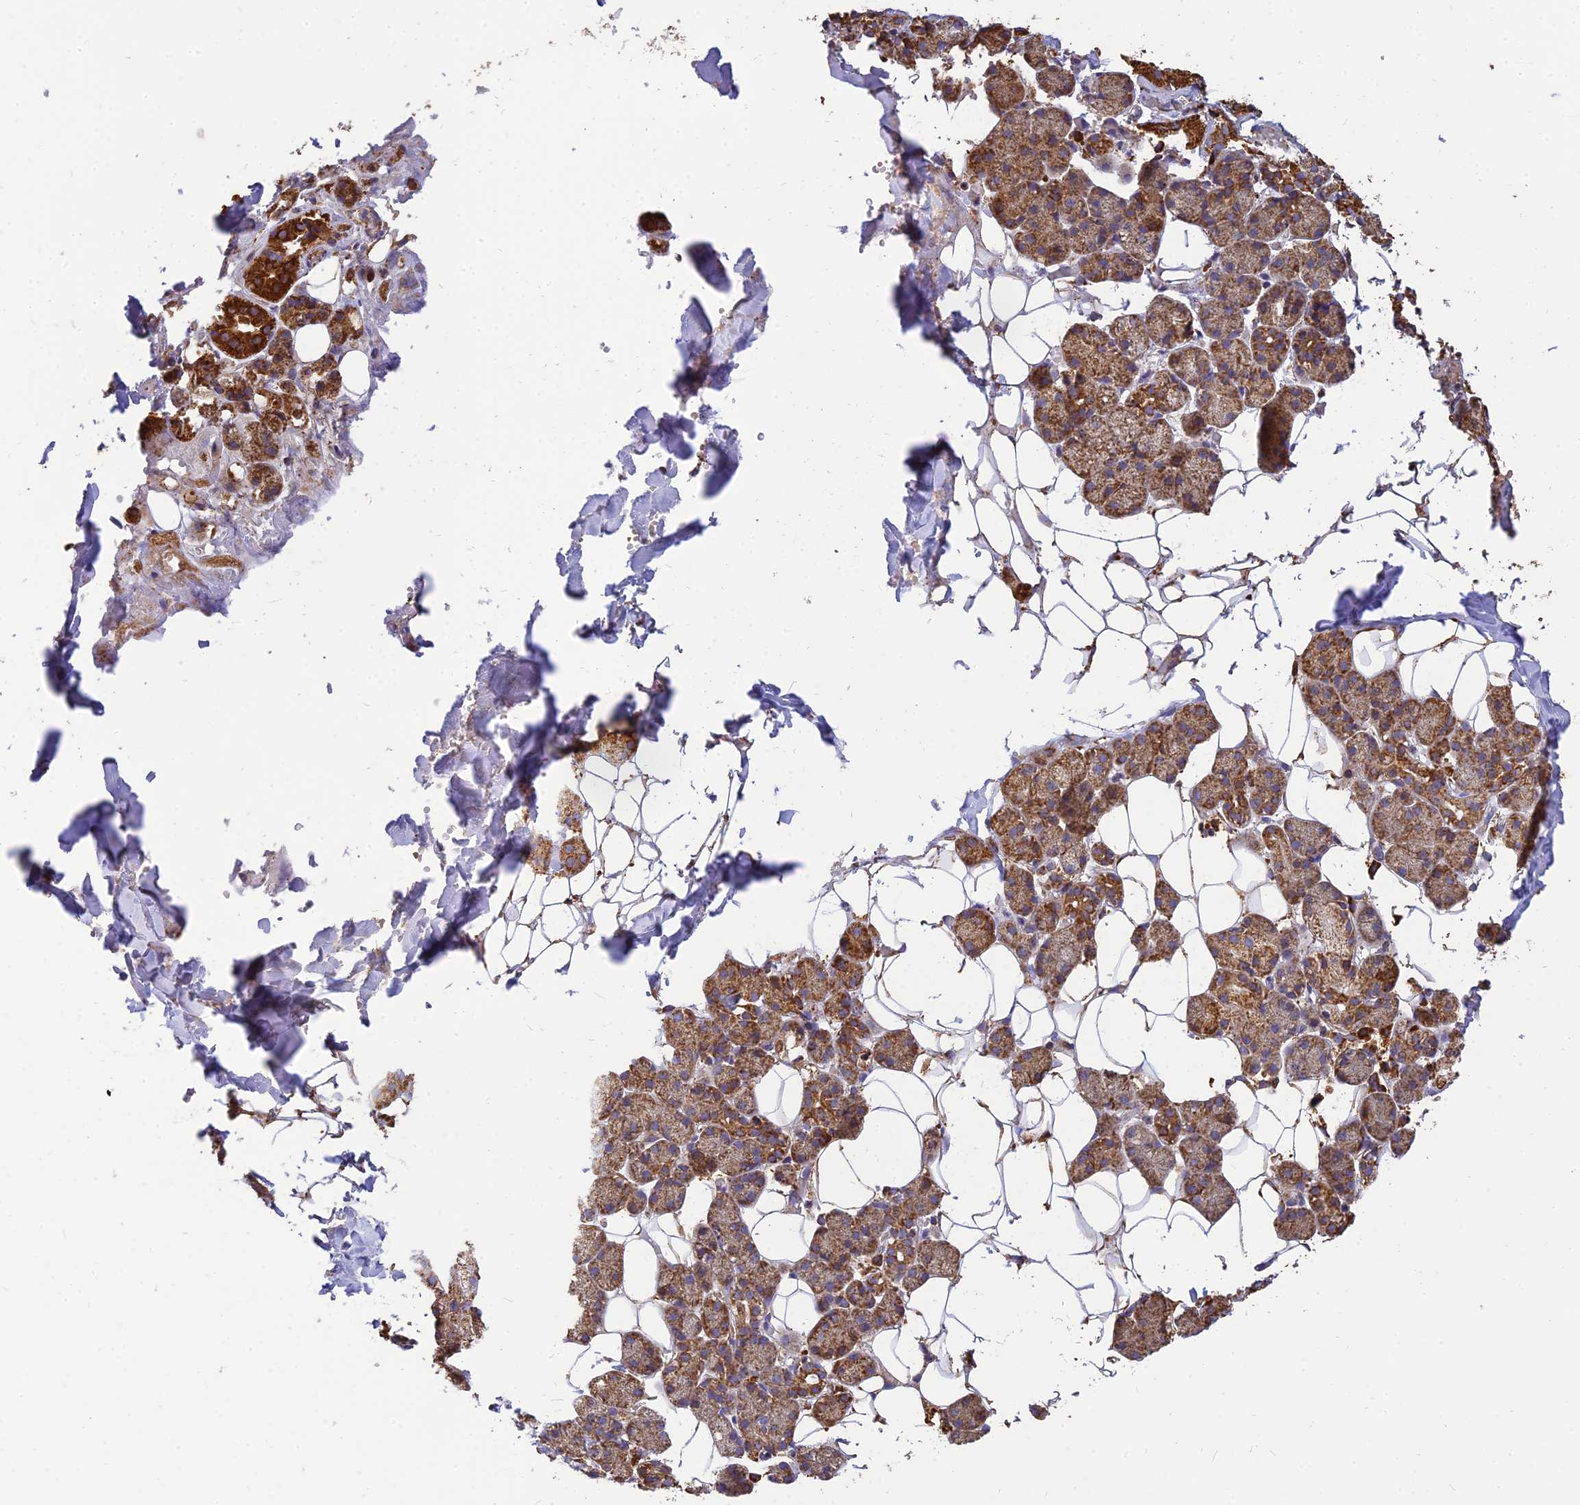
{"staining": {"intensity": "strong", "quantity": "25%-75%", "location": "cytoplasmic/membranous"}, "tissue": "salivary gland", "cell_type": "Glandular cells", "image_type": "normal", "snomed": [{"axis": "morphology", "description": "Normal tissue, NOS"}, {"axis": "topography", "description": "Salivary gland"}], "caption": "The immunohistochemical stain labels strong cytoplasmic/membranous staining in glandular cells of normal salivary gland.", "gene": "THUMPD2", "patient": {"sex": "female", "age": 33}}